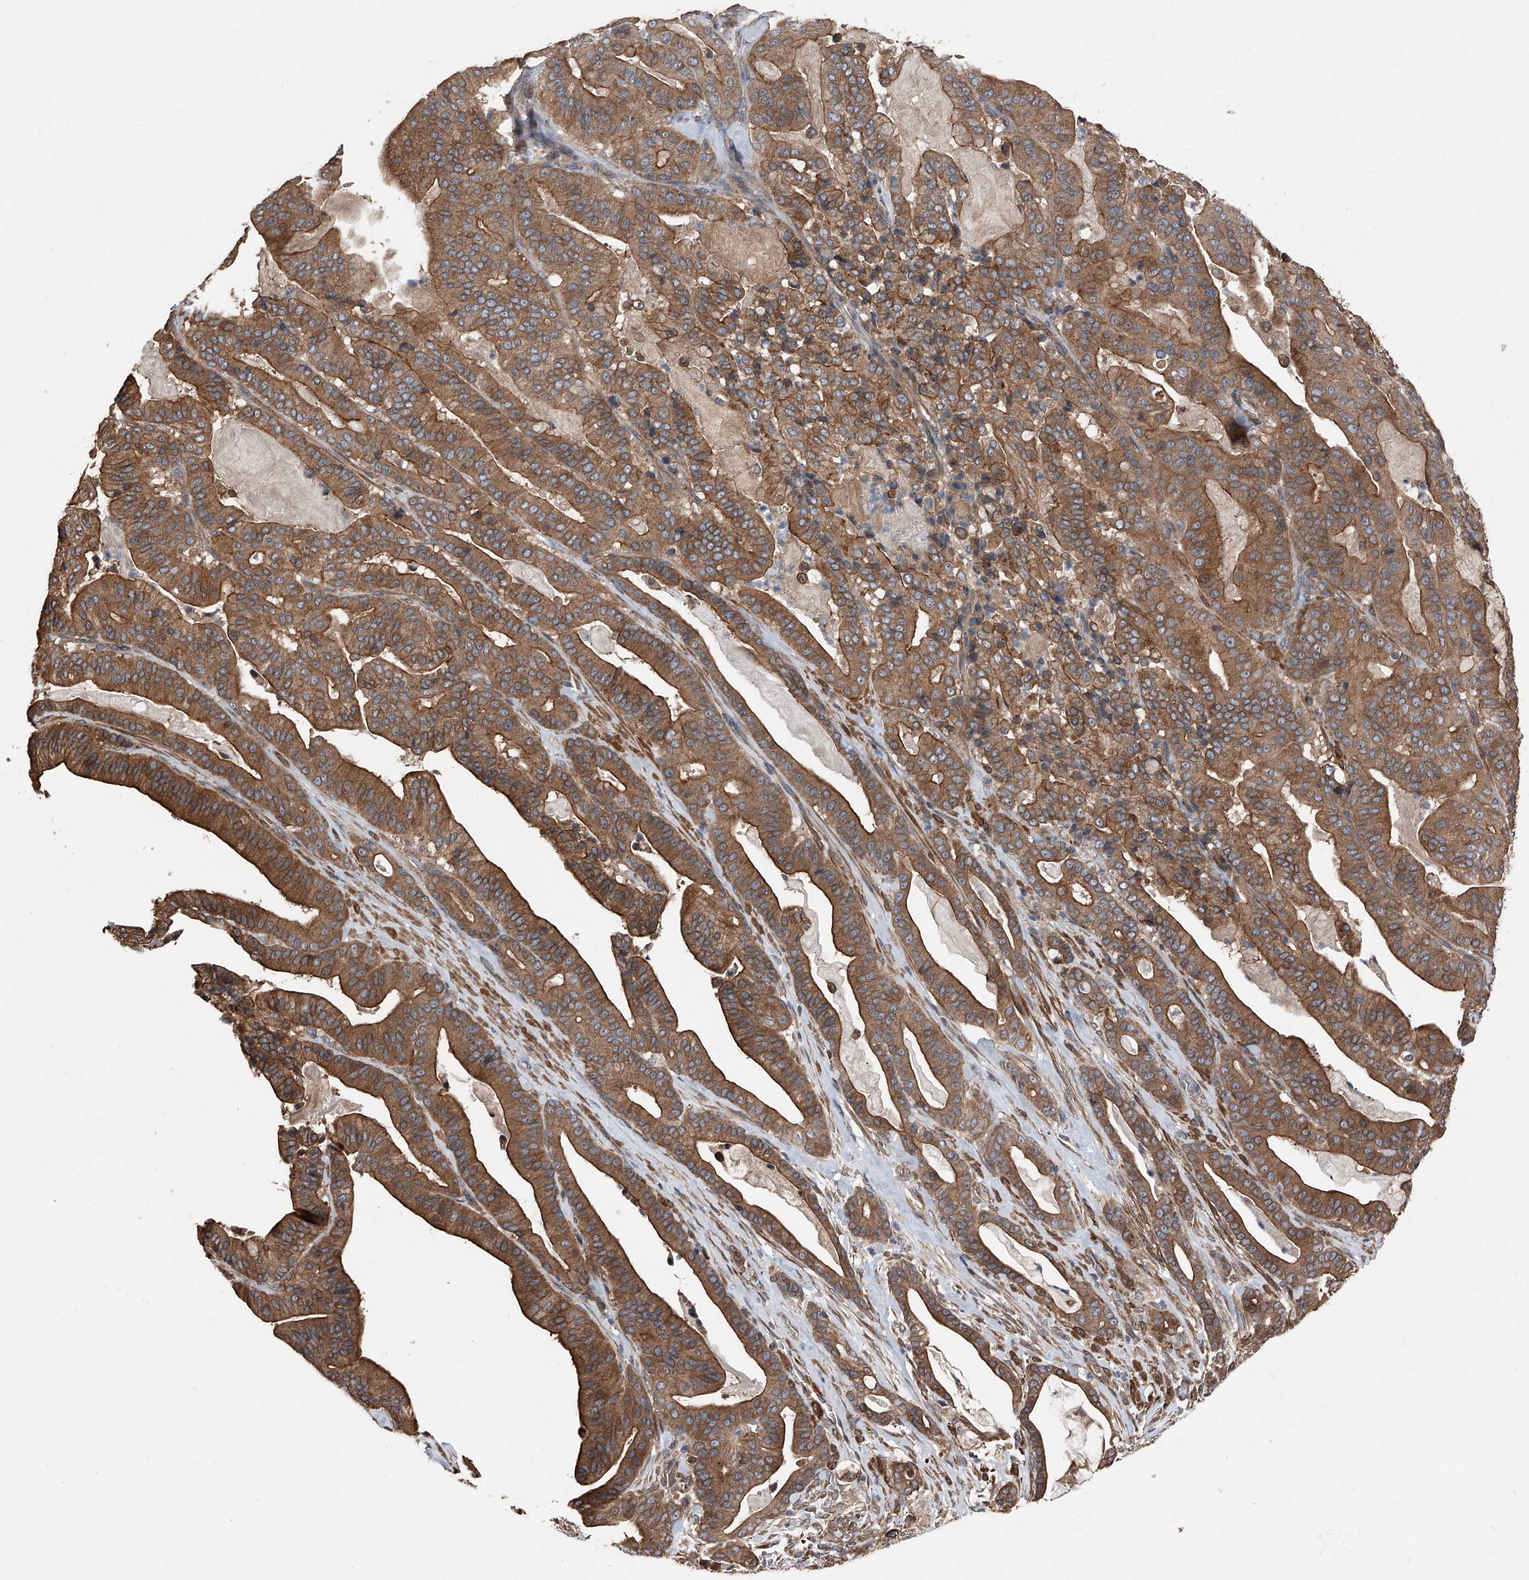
{"staining": {"intensity": "strong", "quantity": ">75%", "location": "cytoplasmic/membranous"}, "tissue": "pancreatic cancer", "cell_type": "Tumor cells", "image_type": "cancer", "snomed": [{"axis": "morphology", "description": "Adenocarcinoma, NOS"}, {"axis": "topography", "description": "Pancreas"}], "caption": "IHC (DAB (3,3'-diaminobenzidine)) staining of human pancreatic cancer (adenocarcinoma) exhibits strong cytoplasmic/membranous protein expression in approximately >75% of tumor cells.", "gene": "KCNJ2", "patient": {"sex": "male", "age": 63}}